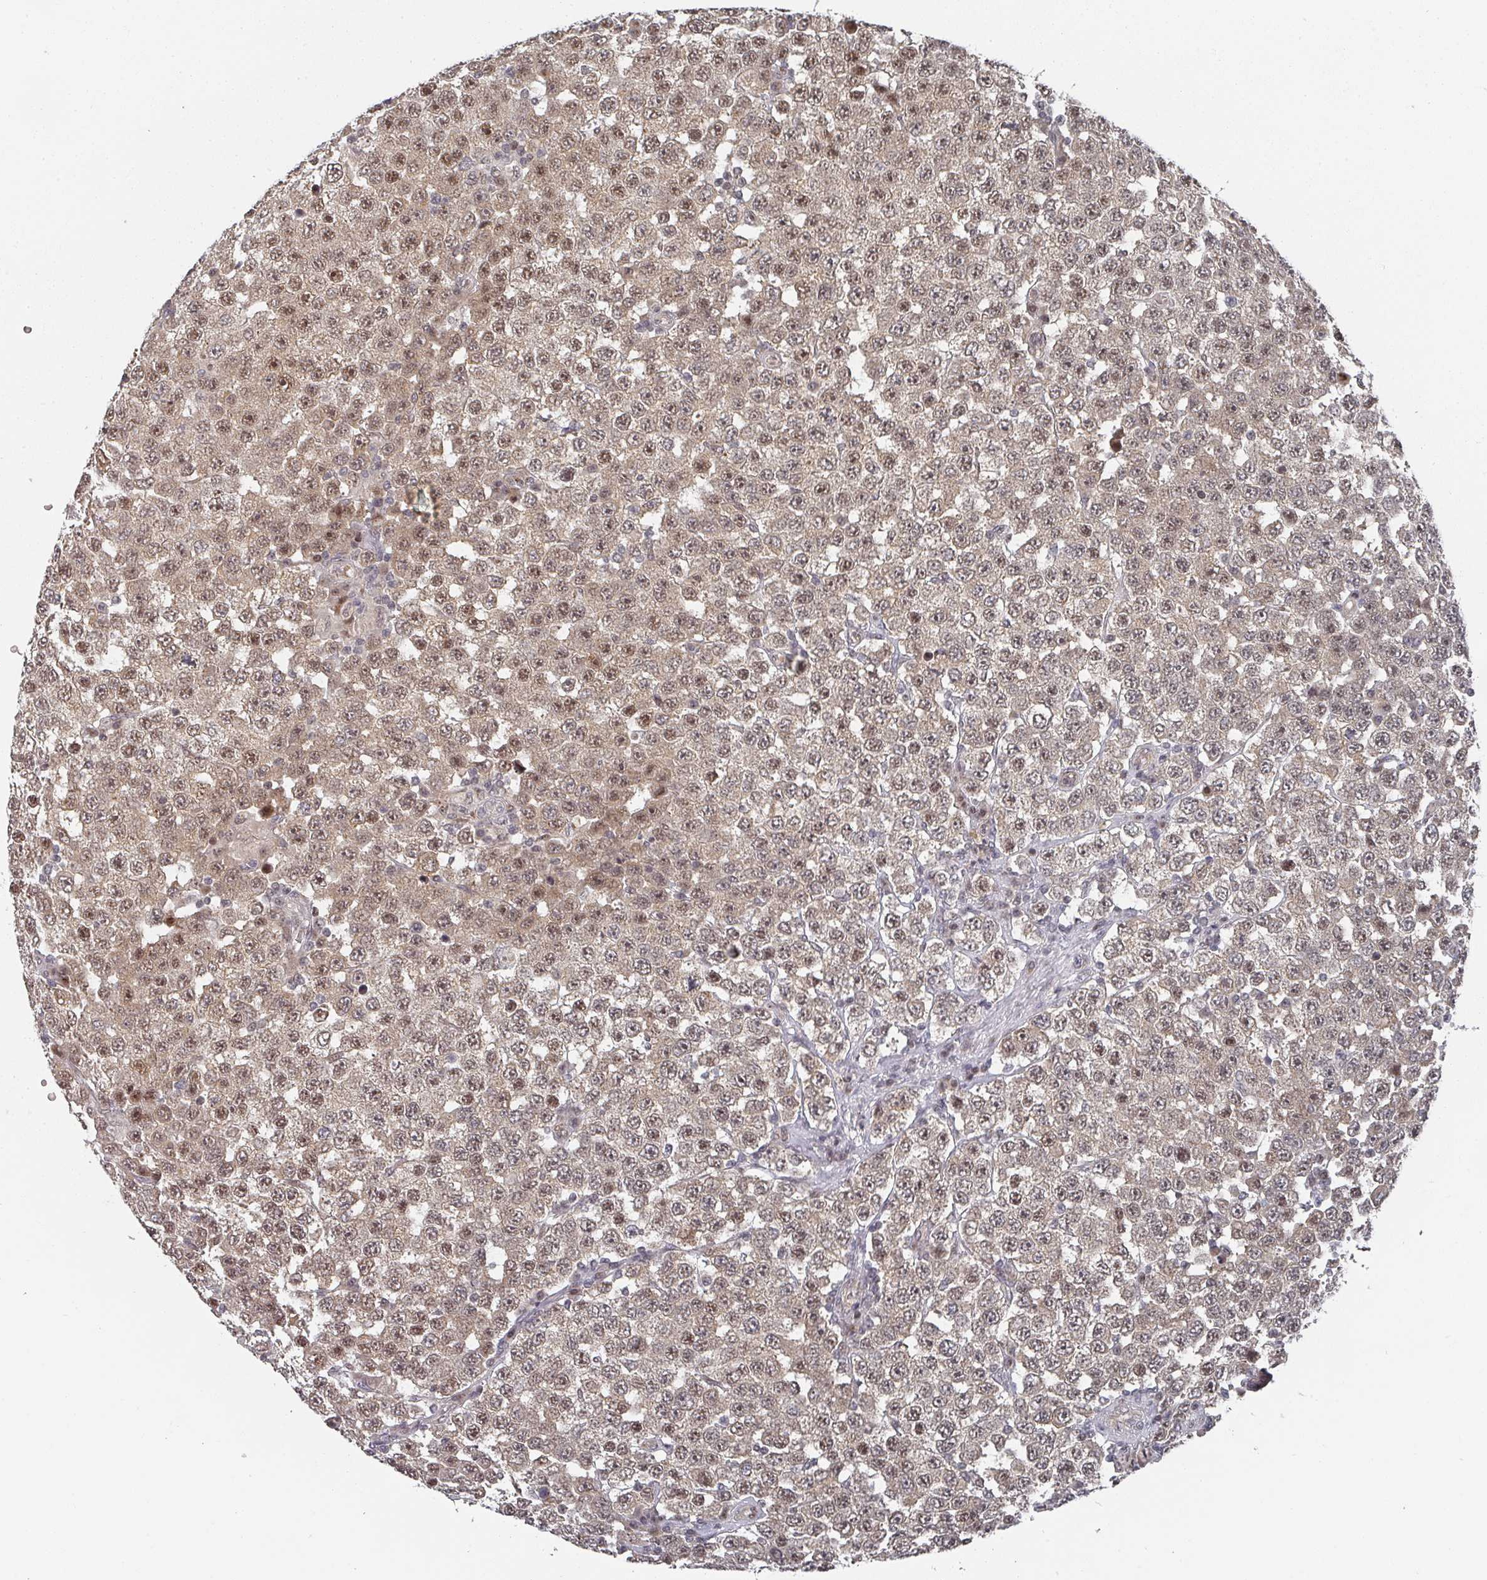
{"staining": {"intensity": "moderate", "quantity": ">75%", "location": "cytoplasmic/membranous,nuclear"}, "tissue": "testis cancer", "cell_type": "Tumor cells", "image_type": "cancer", "snomed": [{"axis": "morphology", "description": "Seminoma, NOS"}, {"axis": "topography", "description": "Testis"}], "caption": "Tumor cells reveal moderate cytoplasmic/membranous and nuclear expression in approximately >75% of cells in seminoma (testis). (IHC, brightfield microscopy, high magnification).", "gene": "KIF1C", "patient": {"sex": "male", "age": 28}}